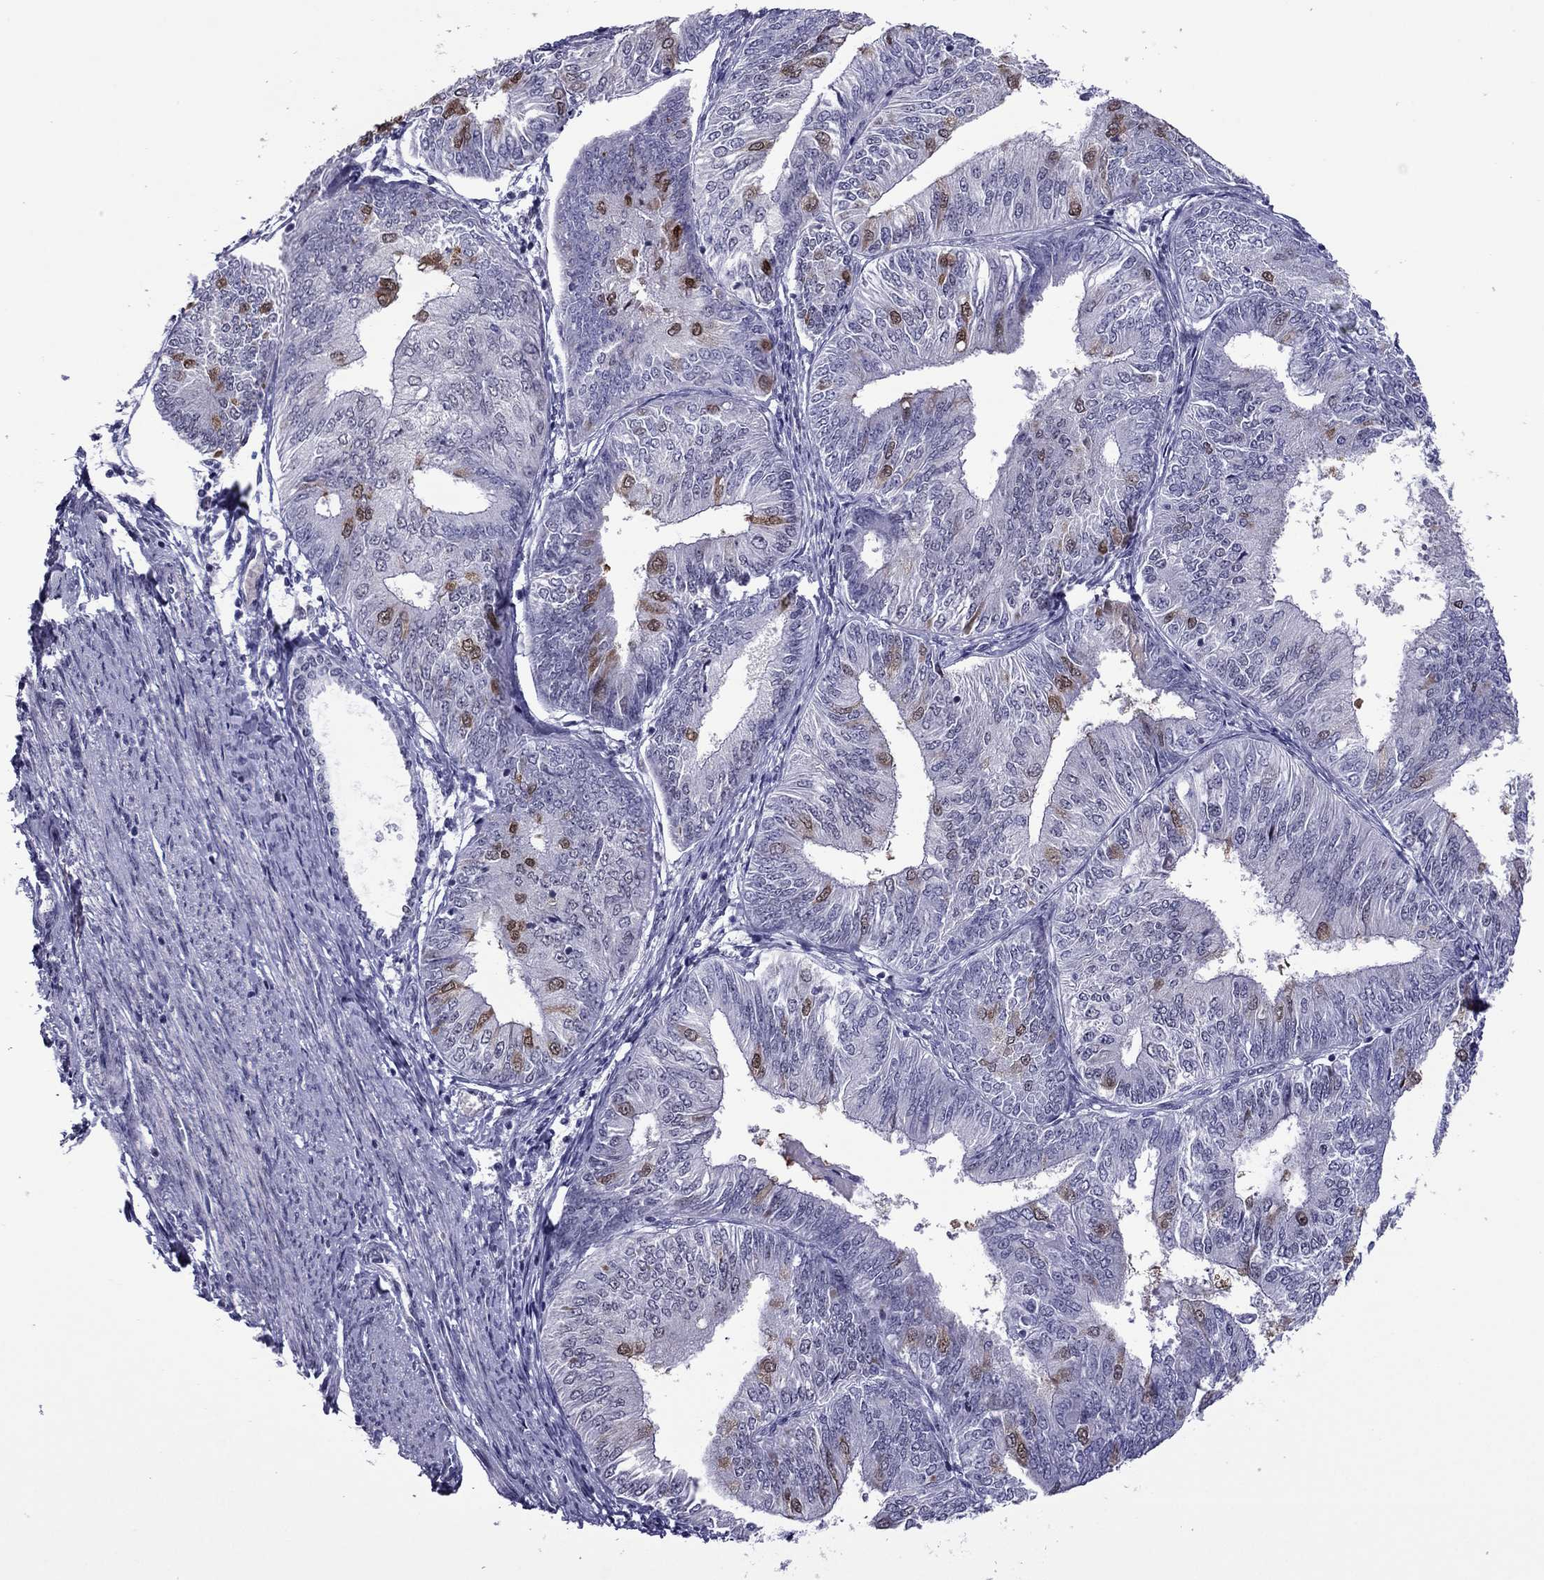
{"staining": {"intensity": "moderate", "quantity": "<25%", "location": "cytoplasmic/membranous,nuclear"}, "tissue": "endometrial cancer", "cell_type": "Tumor cells", "image_type": "cancer", "snomed": [{"axis": "morphology", "description": "Adenocarcinoma, NOS"}, {"axis": "topography", "description": "Endometrium"}], "caption": "Immunohistochemistry (IHC) staining of endometrial adenocarcinoma, which displays low levels of moderate cytoplasmic/membranous and nuclear positivity in about <25% of tumor cells indicating moderate cytoplasmic/membranous and nuclear protein staining. The staining was performed using DAB (3,3'-diaminobenzidine) (brown) for protein detection and nuclei were counterstained in hematoxylin (blue).", "gene": "MYLK3", "patient": {"sex": "female", "age": 58}}